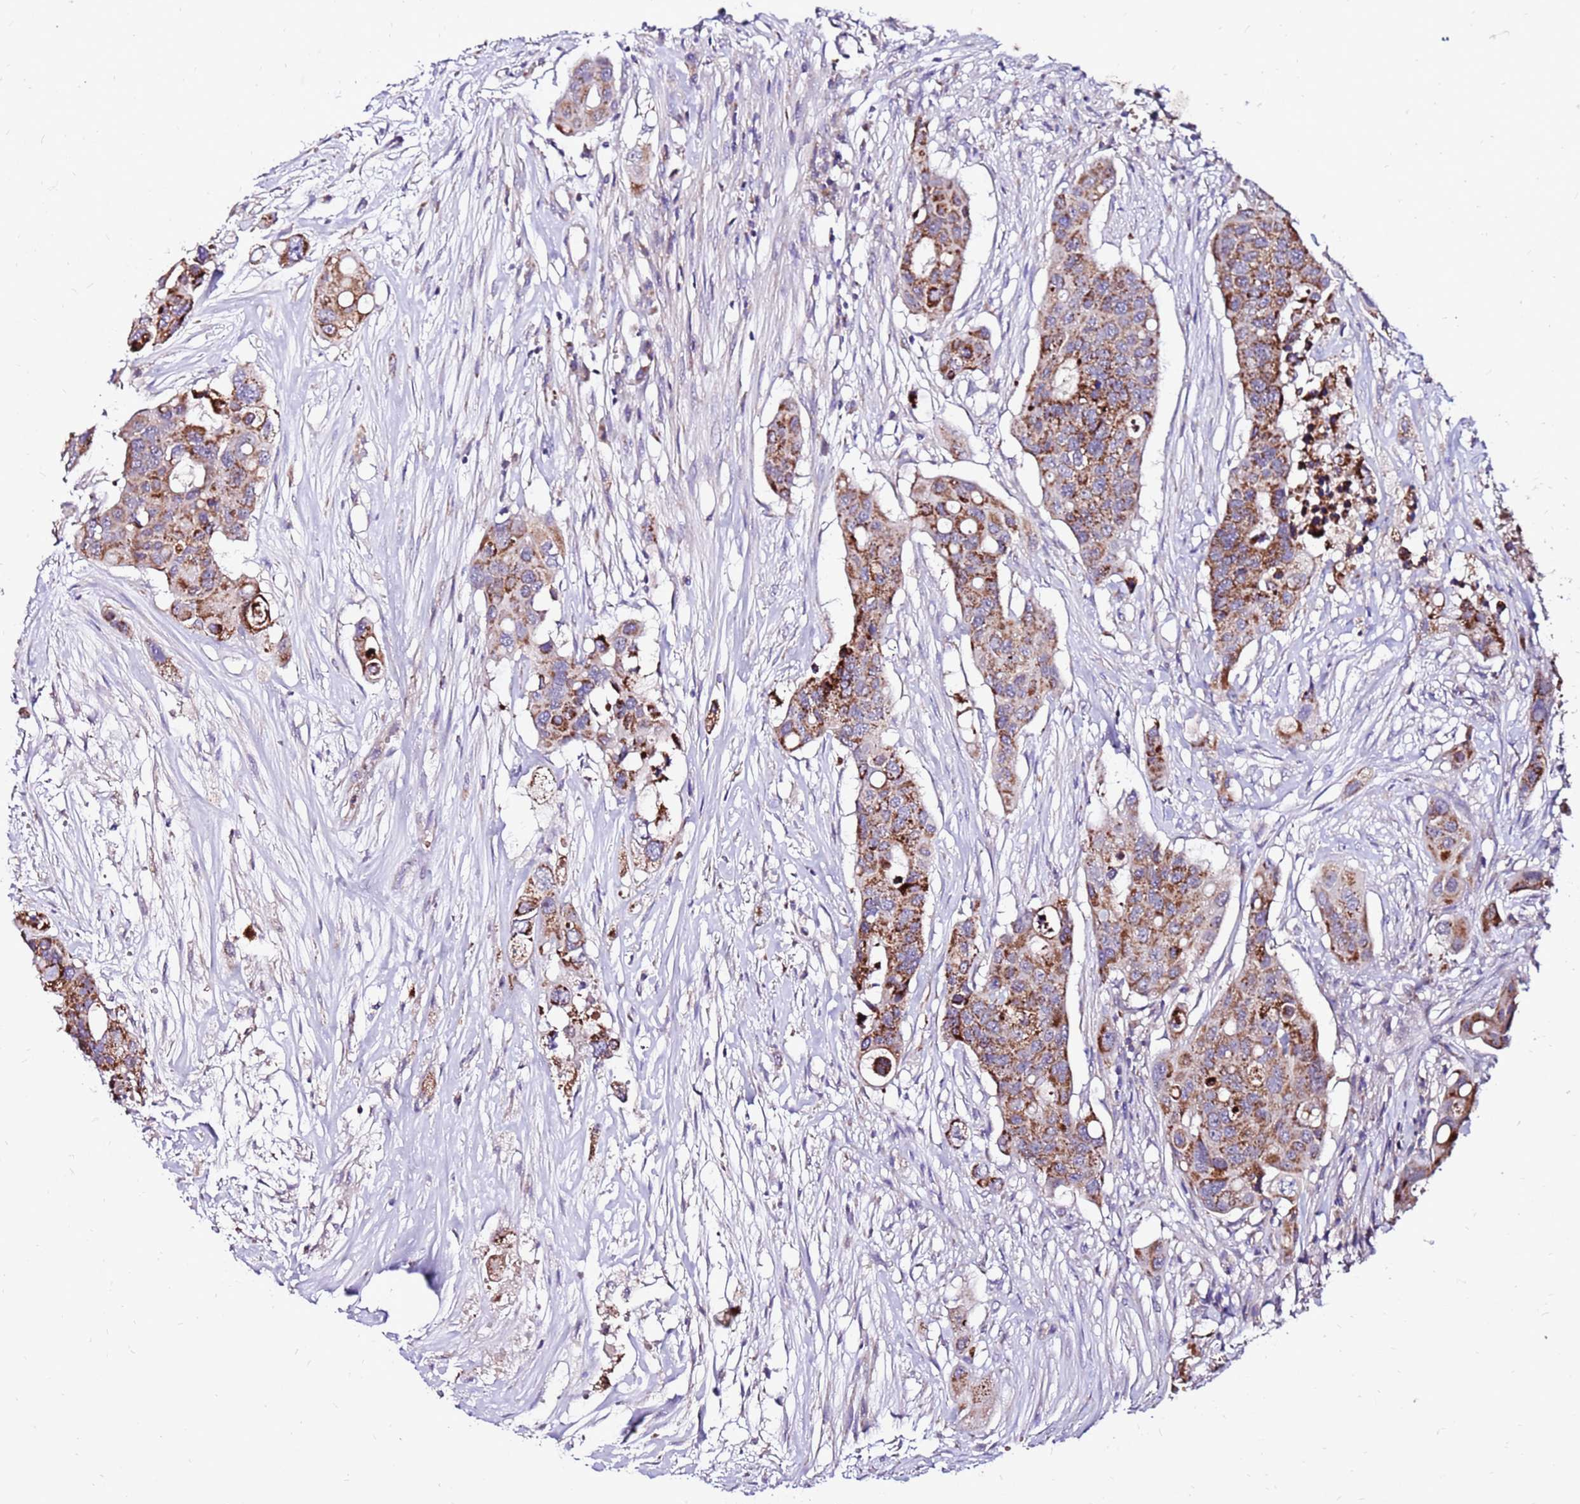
{"staining": {"intensity": "moderate", "quantity": ">75%", "location": "cytoplasmic/membranous"}, "tissue": "colorectal cancer", "cell_type": "Tumor cells", "image_type": "cancer", "snomed": [{"axis": "morphology", "description": "Adenocarcinoma, NOS"}, {"axis": "topography", "description": "Colon"}], "caption": "The micrograph demonstrates a brown stain indicating the presence of a protein in the cytoplasmic/membranous of tumor cells in colorectal cancer (adenocarcinoma).", "gene": "SPSB3", "patient": {"sex": "male", "age": 77}}